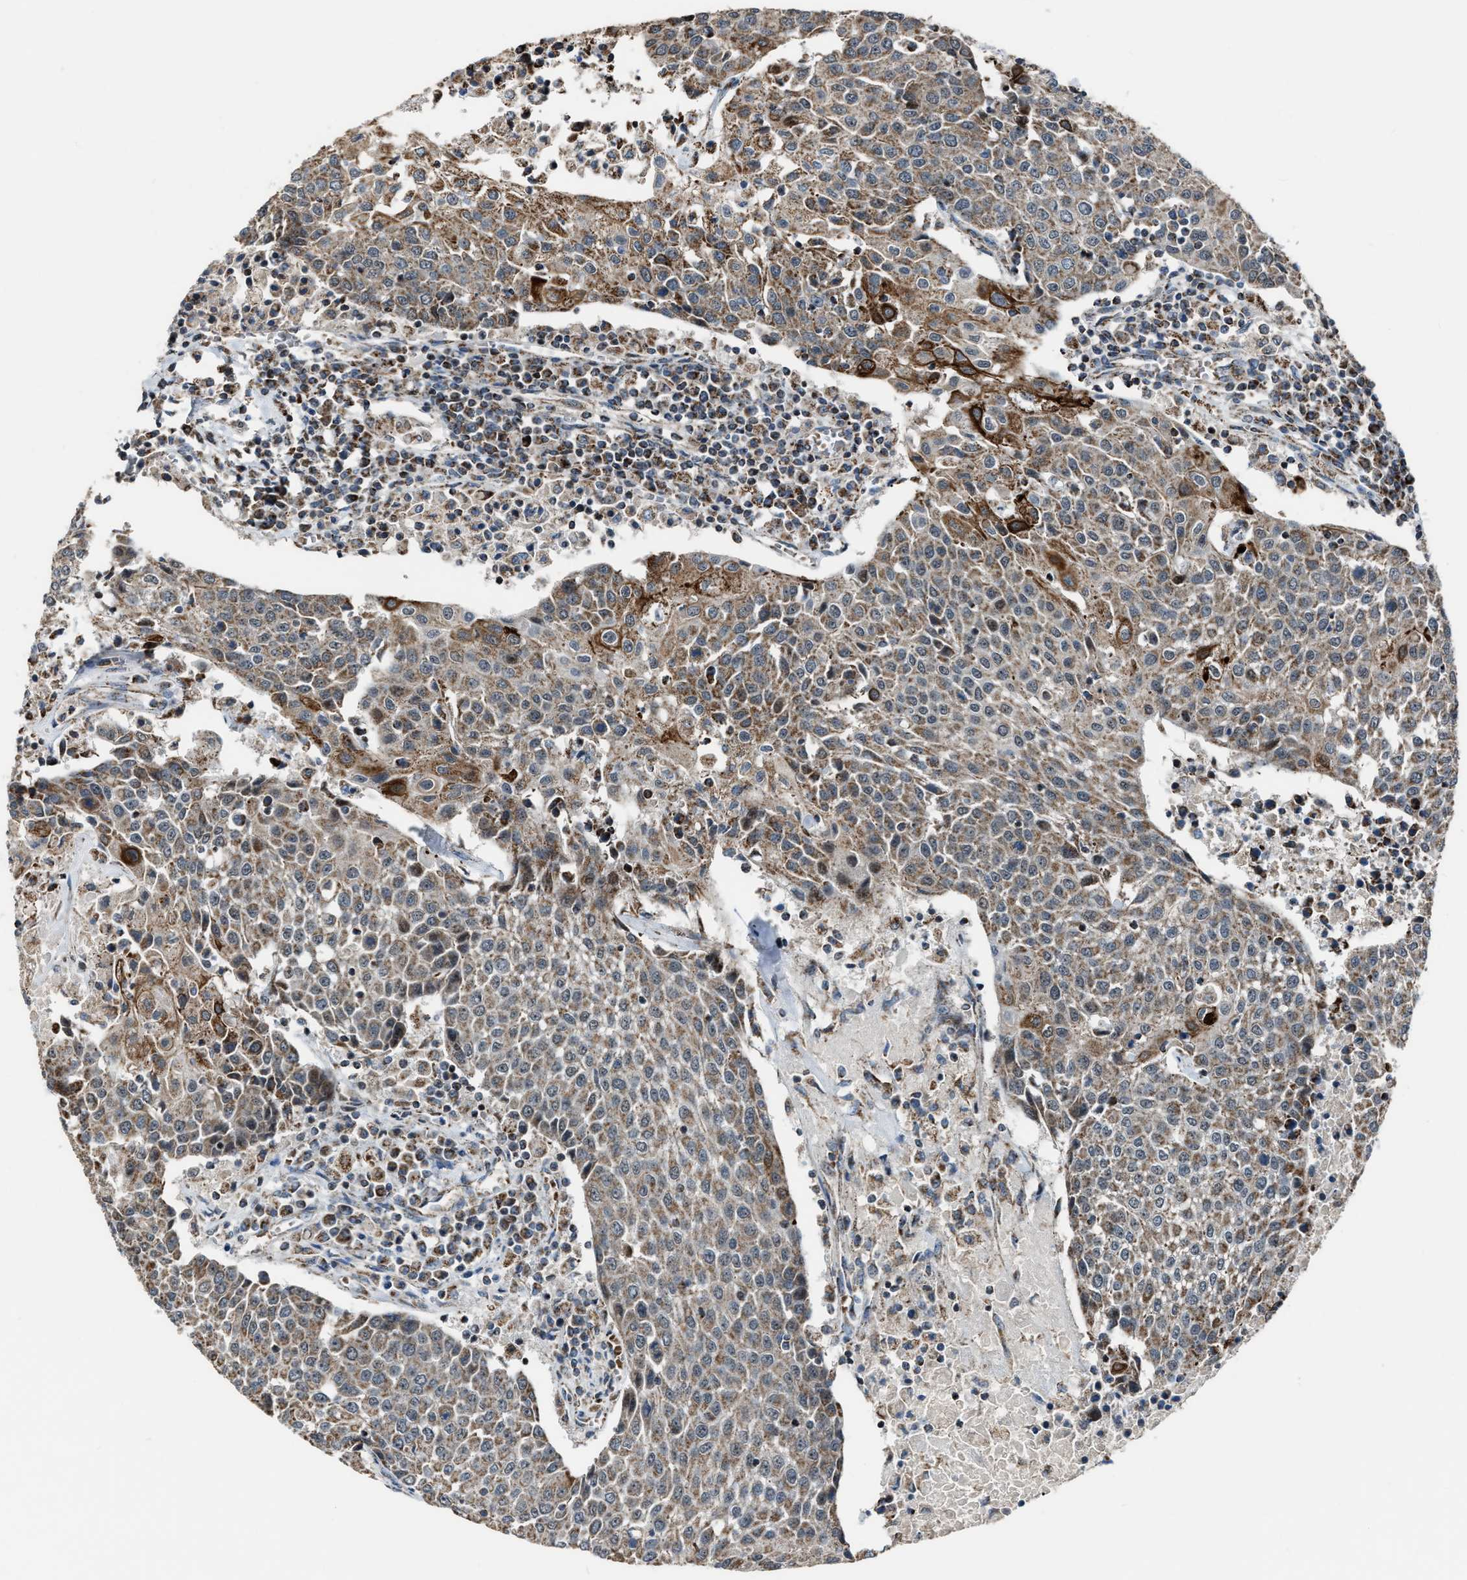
{"staining": {"intensity": "moderate", "quantity": ">75%", "location": "cytoplasmic/membranous"}, "tissue": "urothelial cancer", "cell_type": "Tumor cells", "image_type": "cancer", "snomed": [{"axis": "morphology", "description": "Urothelial carcinoma, High grade"}, {"axis": "topography", "description": "Urinary bladder"}], "caption": "IHC histopathology image of human urothelial cancer stained for a protein (brown), which shows medium levels of moderate cytoplasmic/membranous staining in approximately >75% of tumor cells.", "gene": "CHN2", "patient": {"sex": "female", "age": 85}}